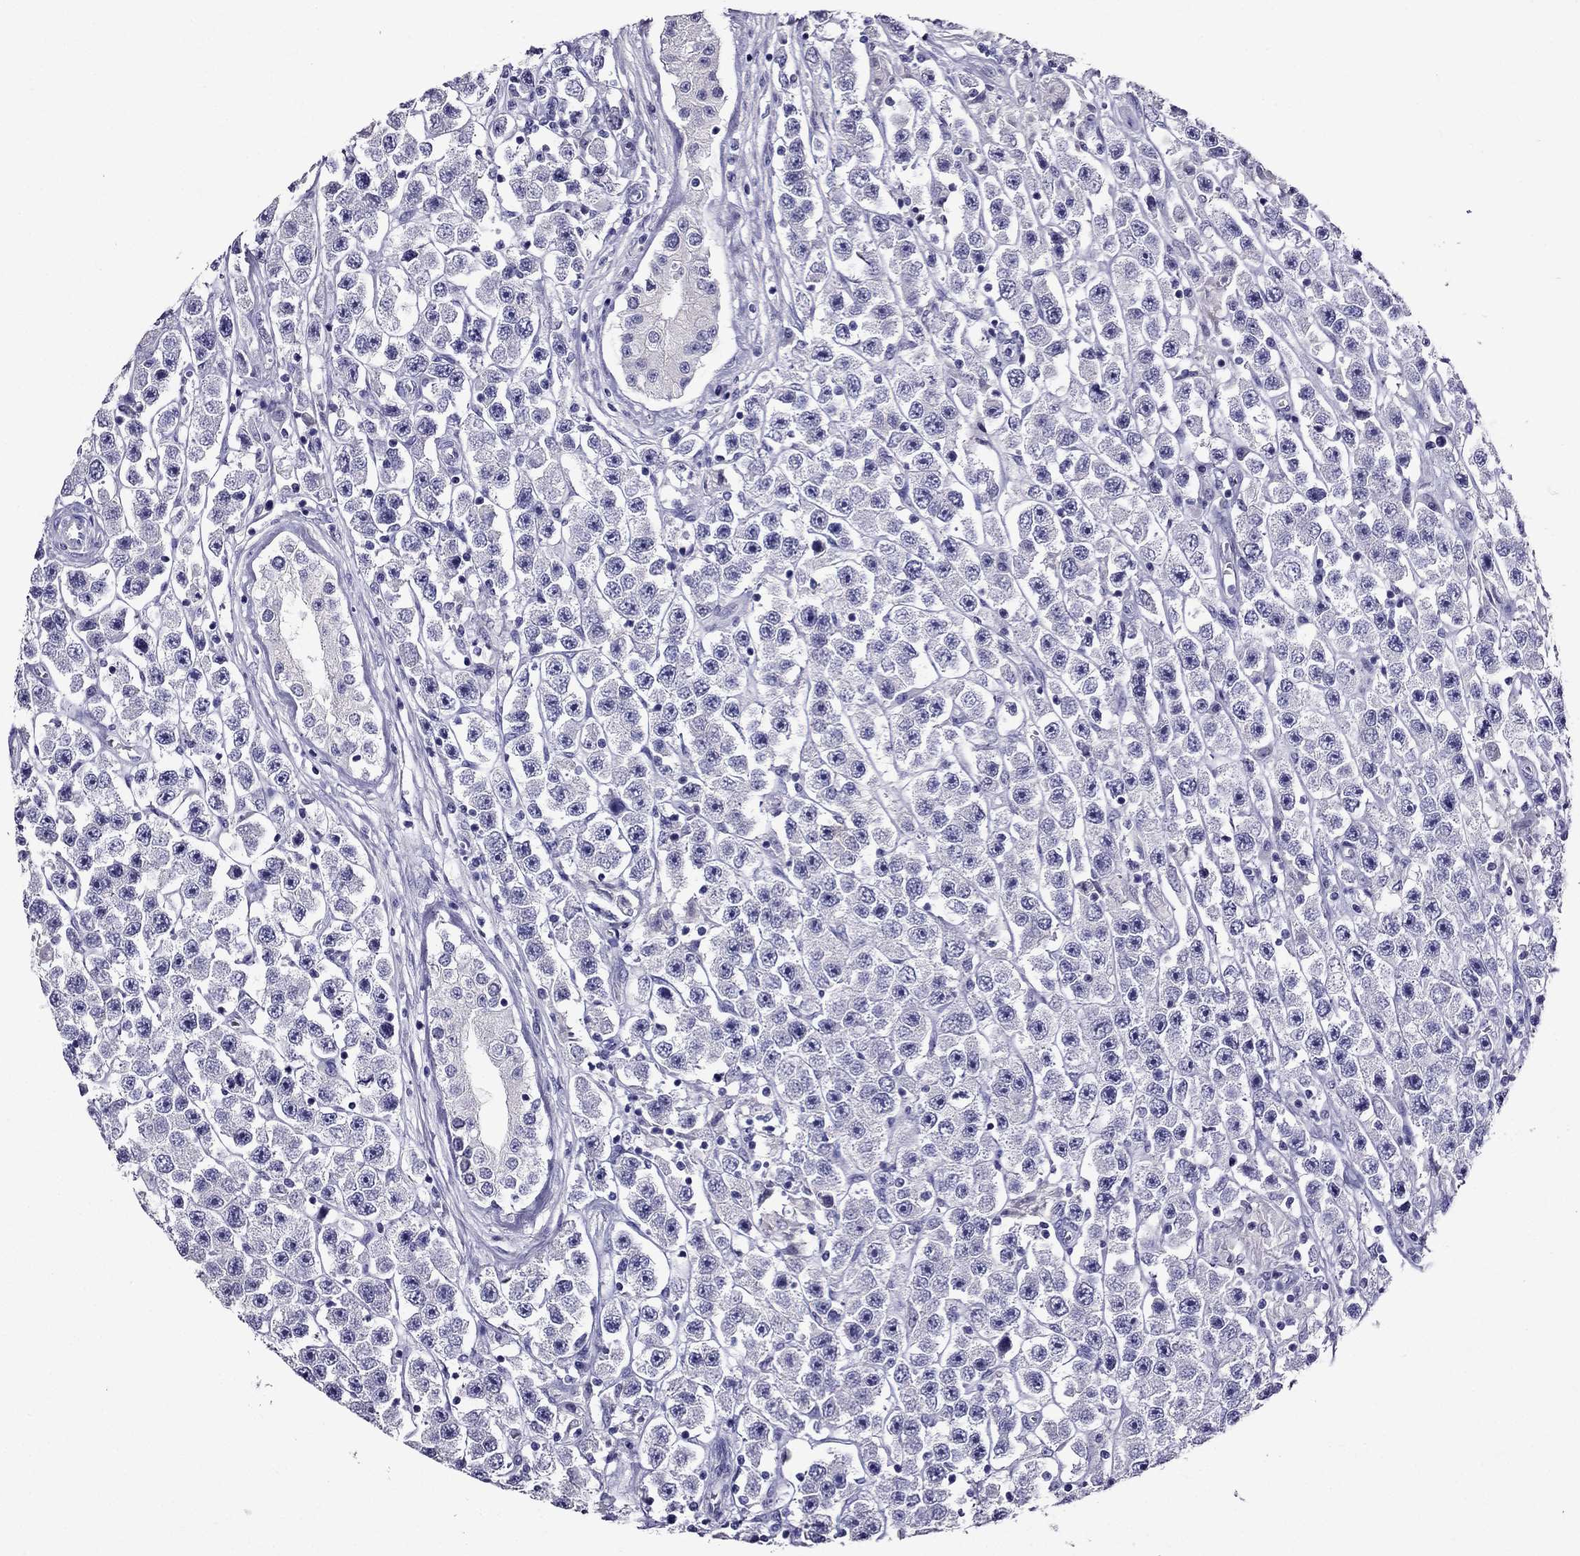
{"staining": {"intensity": "negative", "quantity": "none", "location": "none"}, "tissue": "testis cancer", "cell_type": "Tumor cells", "image_type": "cancer", "snomed": [{"axis": "morphology", "description": "Seminoma, NOS"}, {"axis": "topography", "description": "Testis"}], "caption": "The immunohistochemistry (IHC) histopathology image has no significant expression in tumor cells of testis cancer tissue. (Stains: DAB (3,3'-diaminobenzidine) IHC with hematoxylin counter stain, Microscopy: brightfield microscopy at high magnification).", "gene": "ZNF541", "patient": {"sex": "male", "age": 45}}